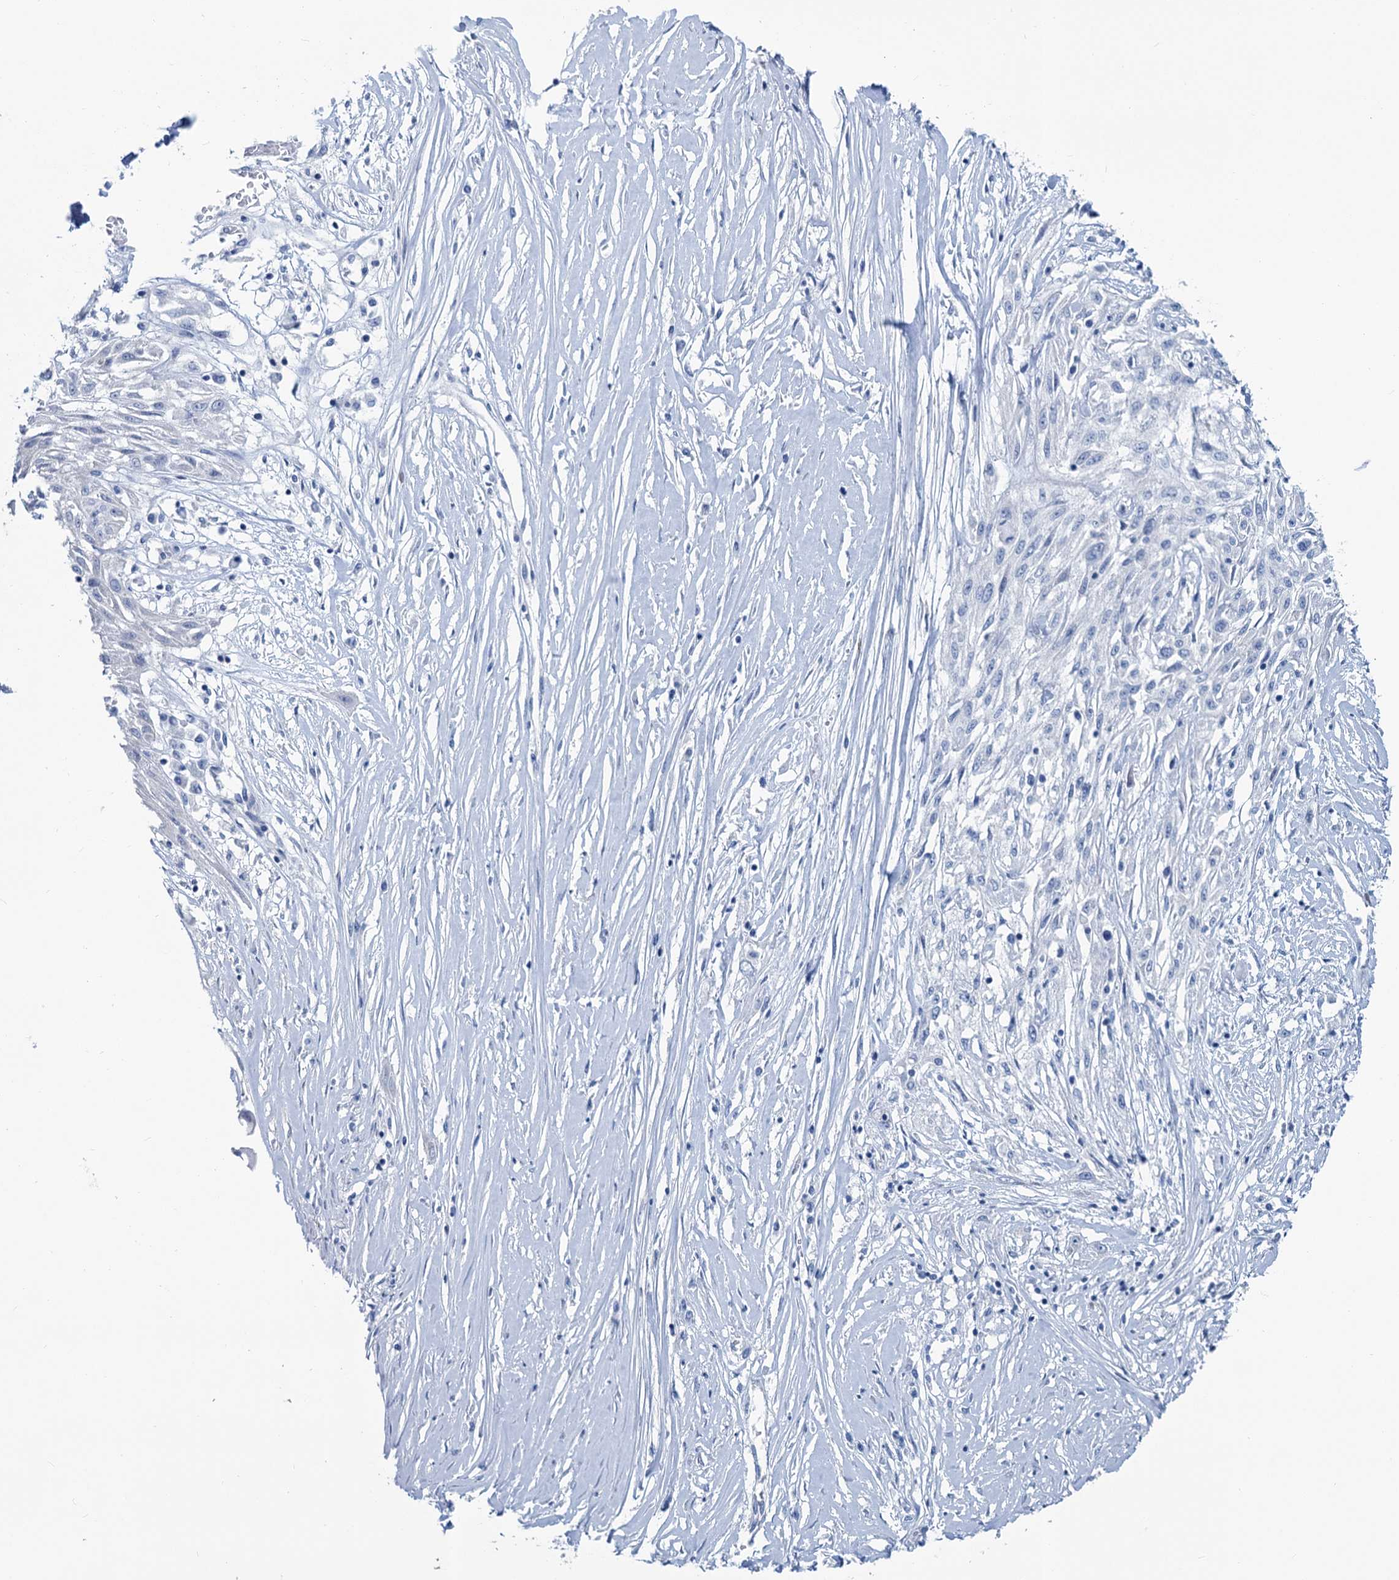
{"staining": {"intensity": "negative", "quantity": "none", "location": "none"}, "tissue": "skin cancer", "cell_type": "Tumor cells", "image_type": "cancer", "snomed": [{"axis": "morphology", "description": "Squamous cell carcinoma, NOS"}, {"axis": "morphology", "description": "Squamous cell carcinoma, metastatic, NOS"}, {"axis": "topography", "description": "Skin"}, {"axis": "topography", "description": "Lymph node"}], "caption": "An IHC micrograph of skin cancer is shown. There is no staining in tumor cells of skin cancer.", "gene": "SLC1A3", "patient": {"sex": "male", "age": 75}}